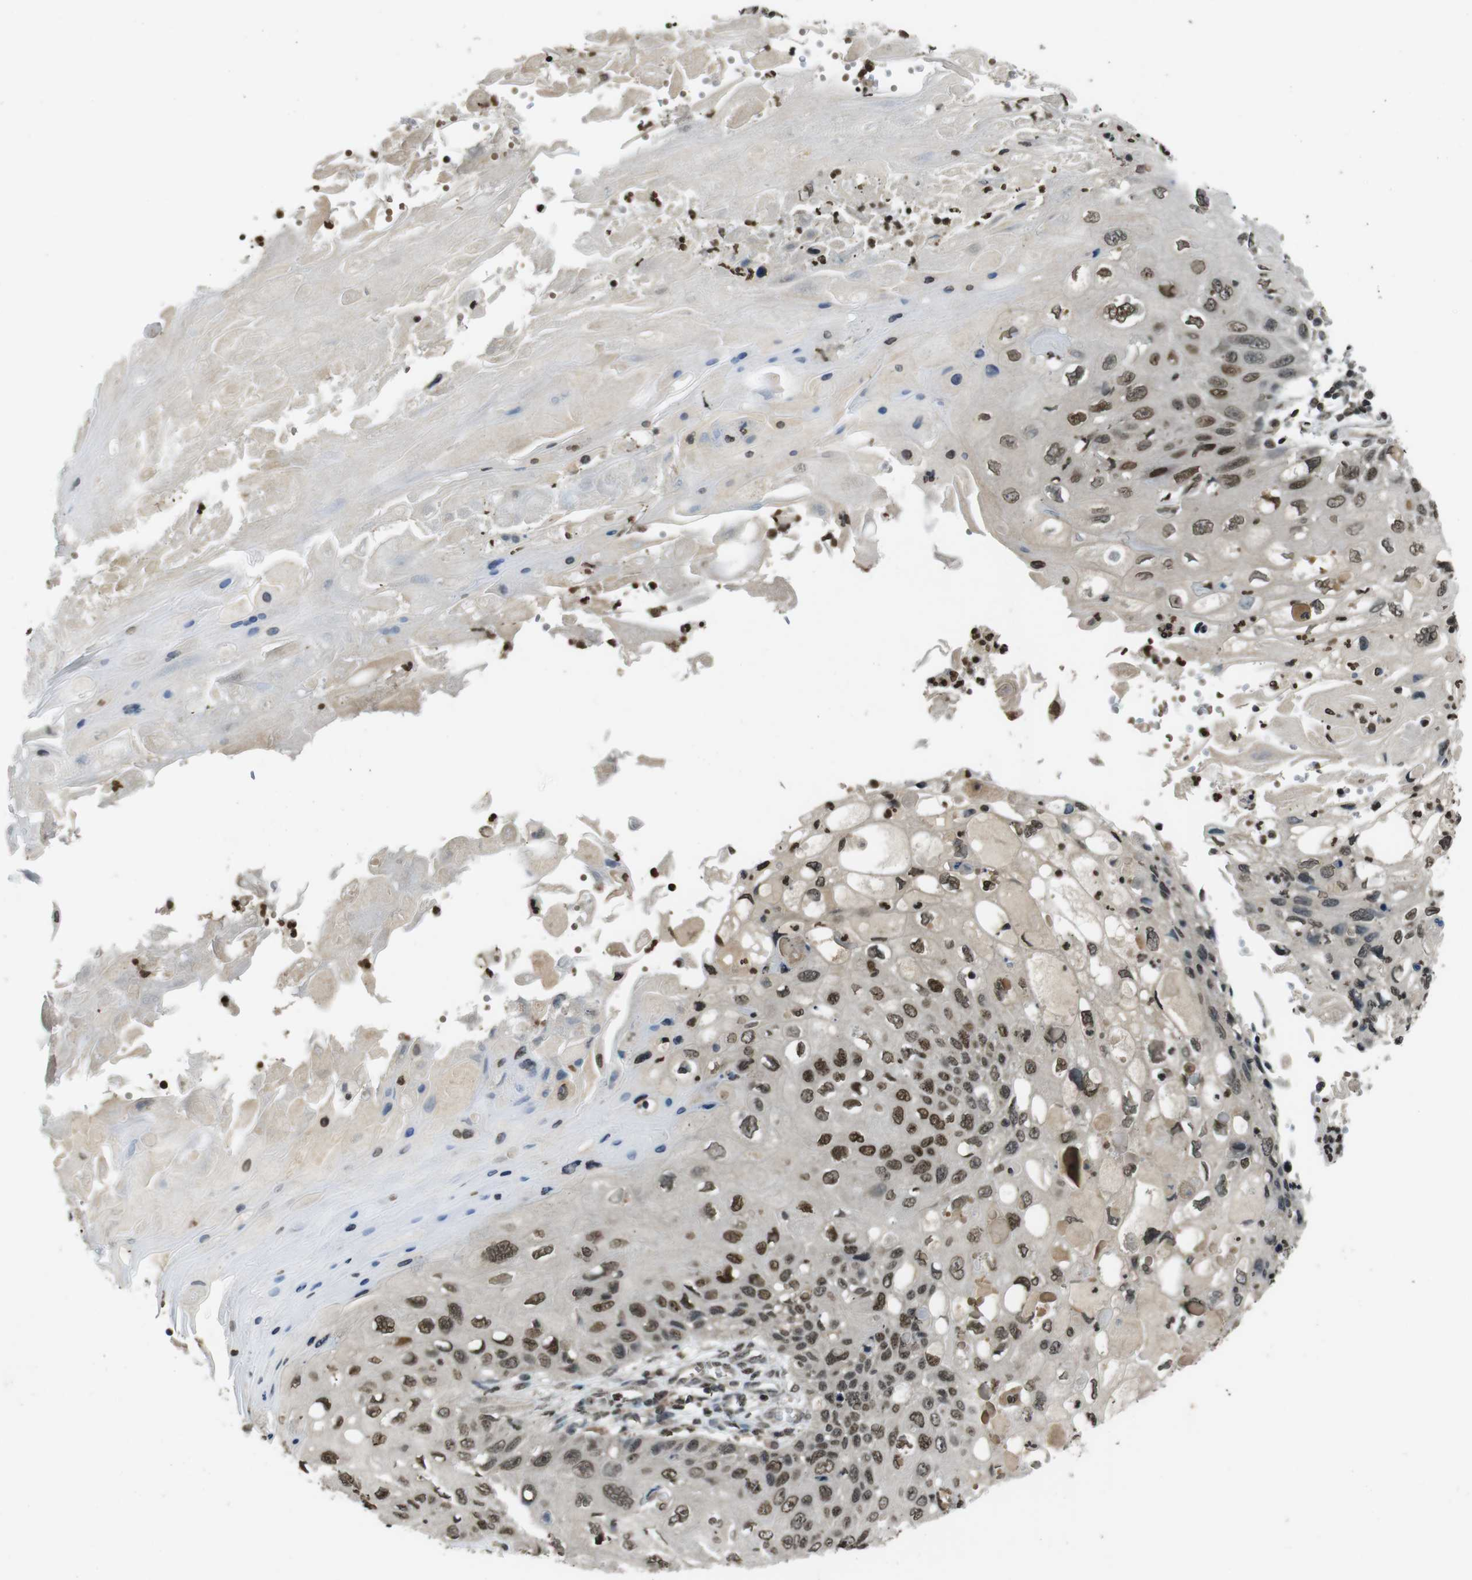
{"staining": {"intensity": "moderate", "quantity": ">75%", "location": "nuclear"}, "tissue": "cervical cancer", "cell_type": "Tumor cells", "image_type": "cancer", "snomed": [{"axis": "morphology", "description": "Squamous cell carcinoma, NOS"}, {"axis": "topography", "description": "Cervix"}], "caption": "A medium amount of moderate nuclear positivity is seen in approximately >75% of tumor cells in cervical squamous cell carcinoma tissue. (IHC, brightfield microscopy, high magnification).", "gene": "MAF", "patient": {"sex": "female", "age": 70}}